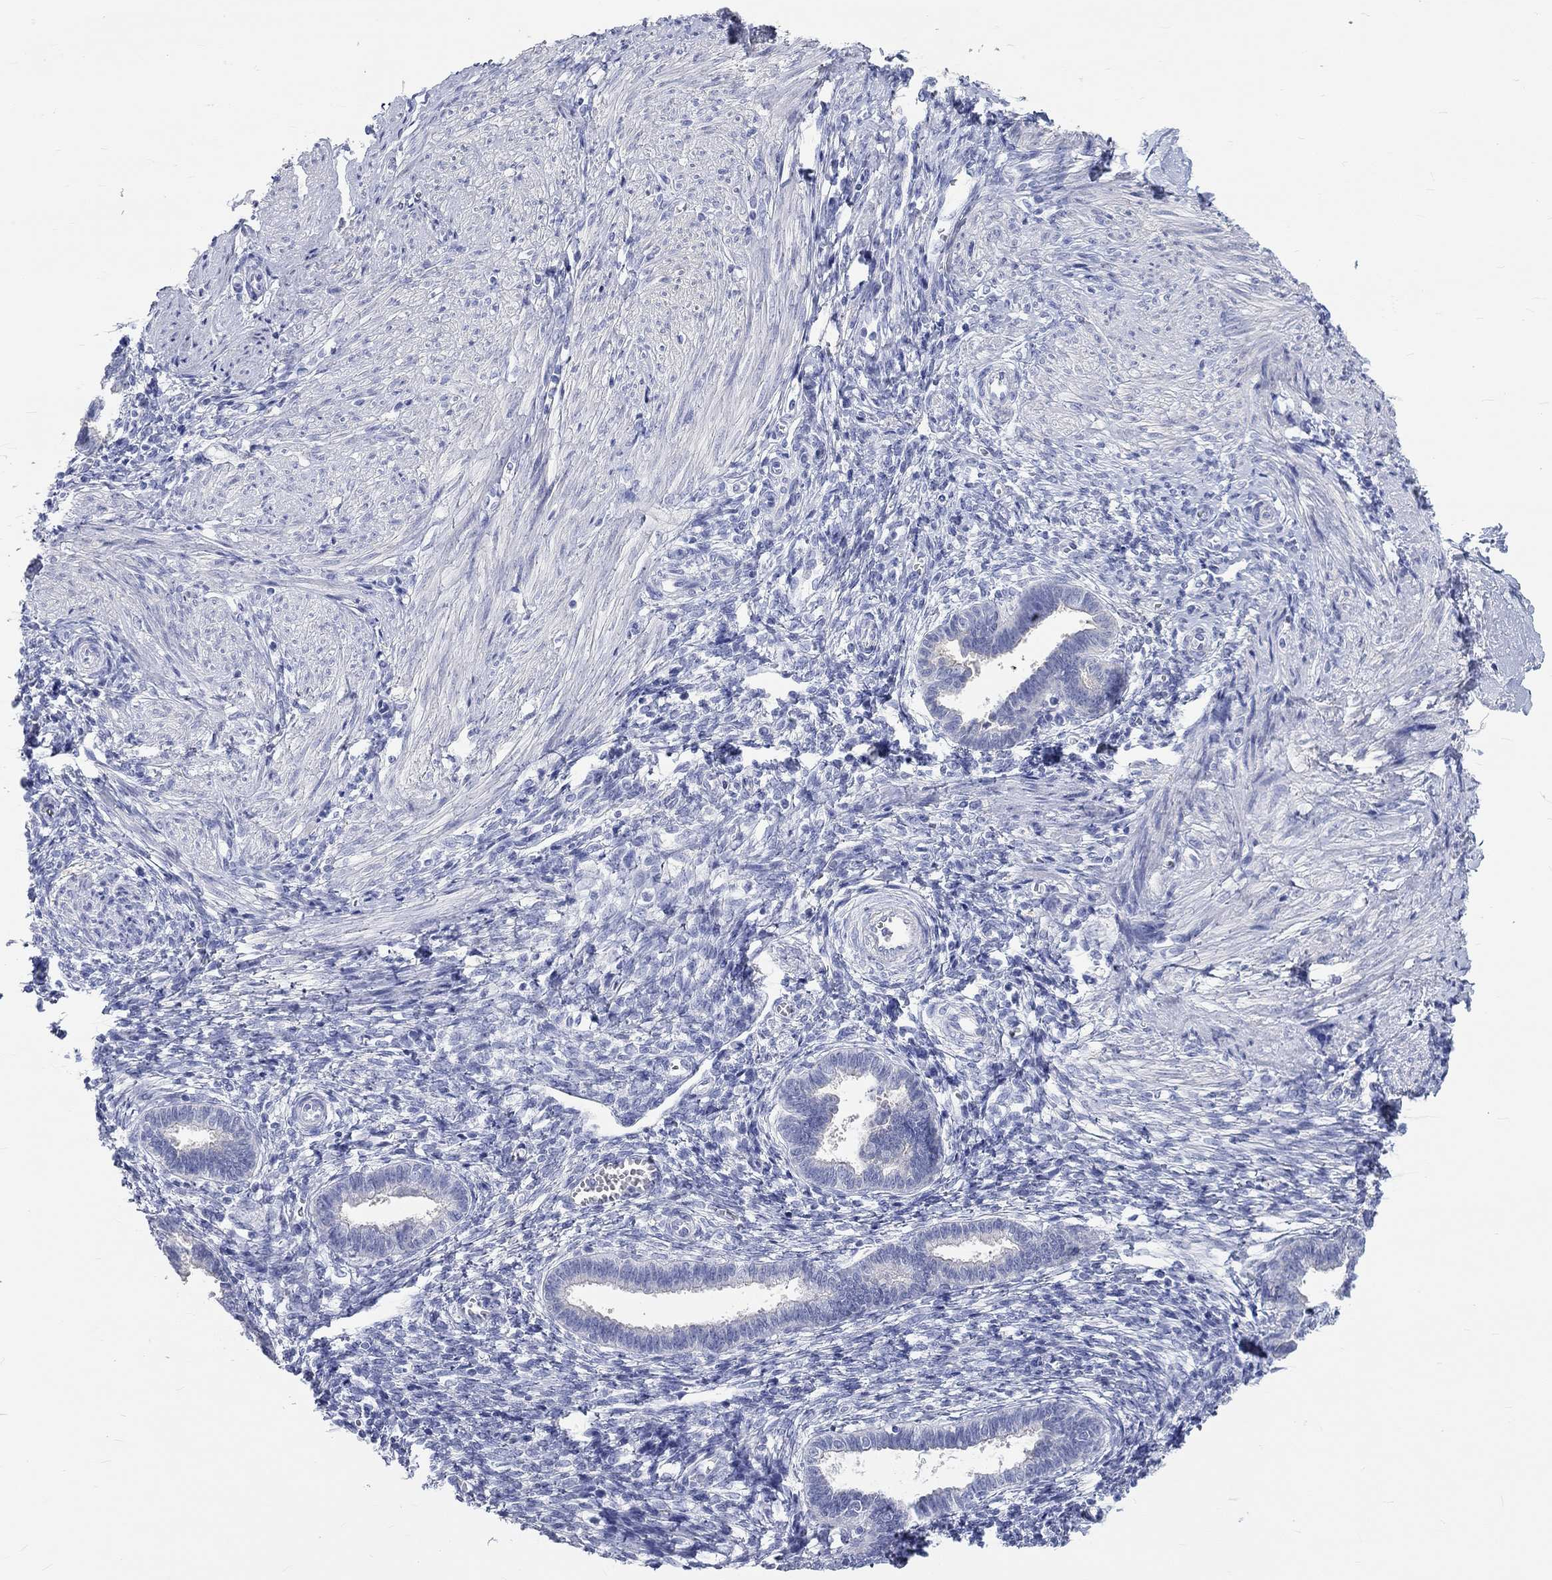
{"staining": {"intensity": "negative", "quantity": "none", "location": "none"}, "tissue": "endometrium", "cell_type": "Cells in endometrial stroma", "image_type": "normal", "snomed": [{"axis": "morphology", "description": "Normal tissue, NOS"}, {"axis": "topography", "description": "Cervix"}, {"axis": "topography", "description": "Endometrium"}], "caption": "Cells in endometrial stroma show no significant protein expression in normal endometrium. Brightfield microscopy of immunohistochemistry stained with DAB (brown) and hematoxylin (blue), captured at high magnification.", "gene": "SPATA9", "patient": {"sex": "female", "age": 37}}